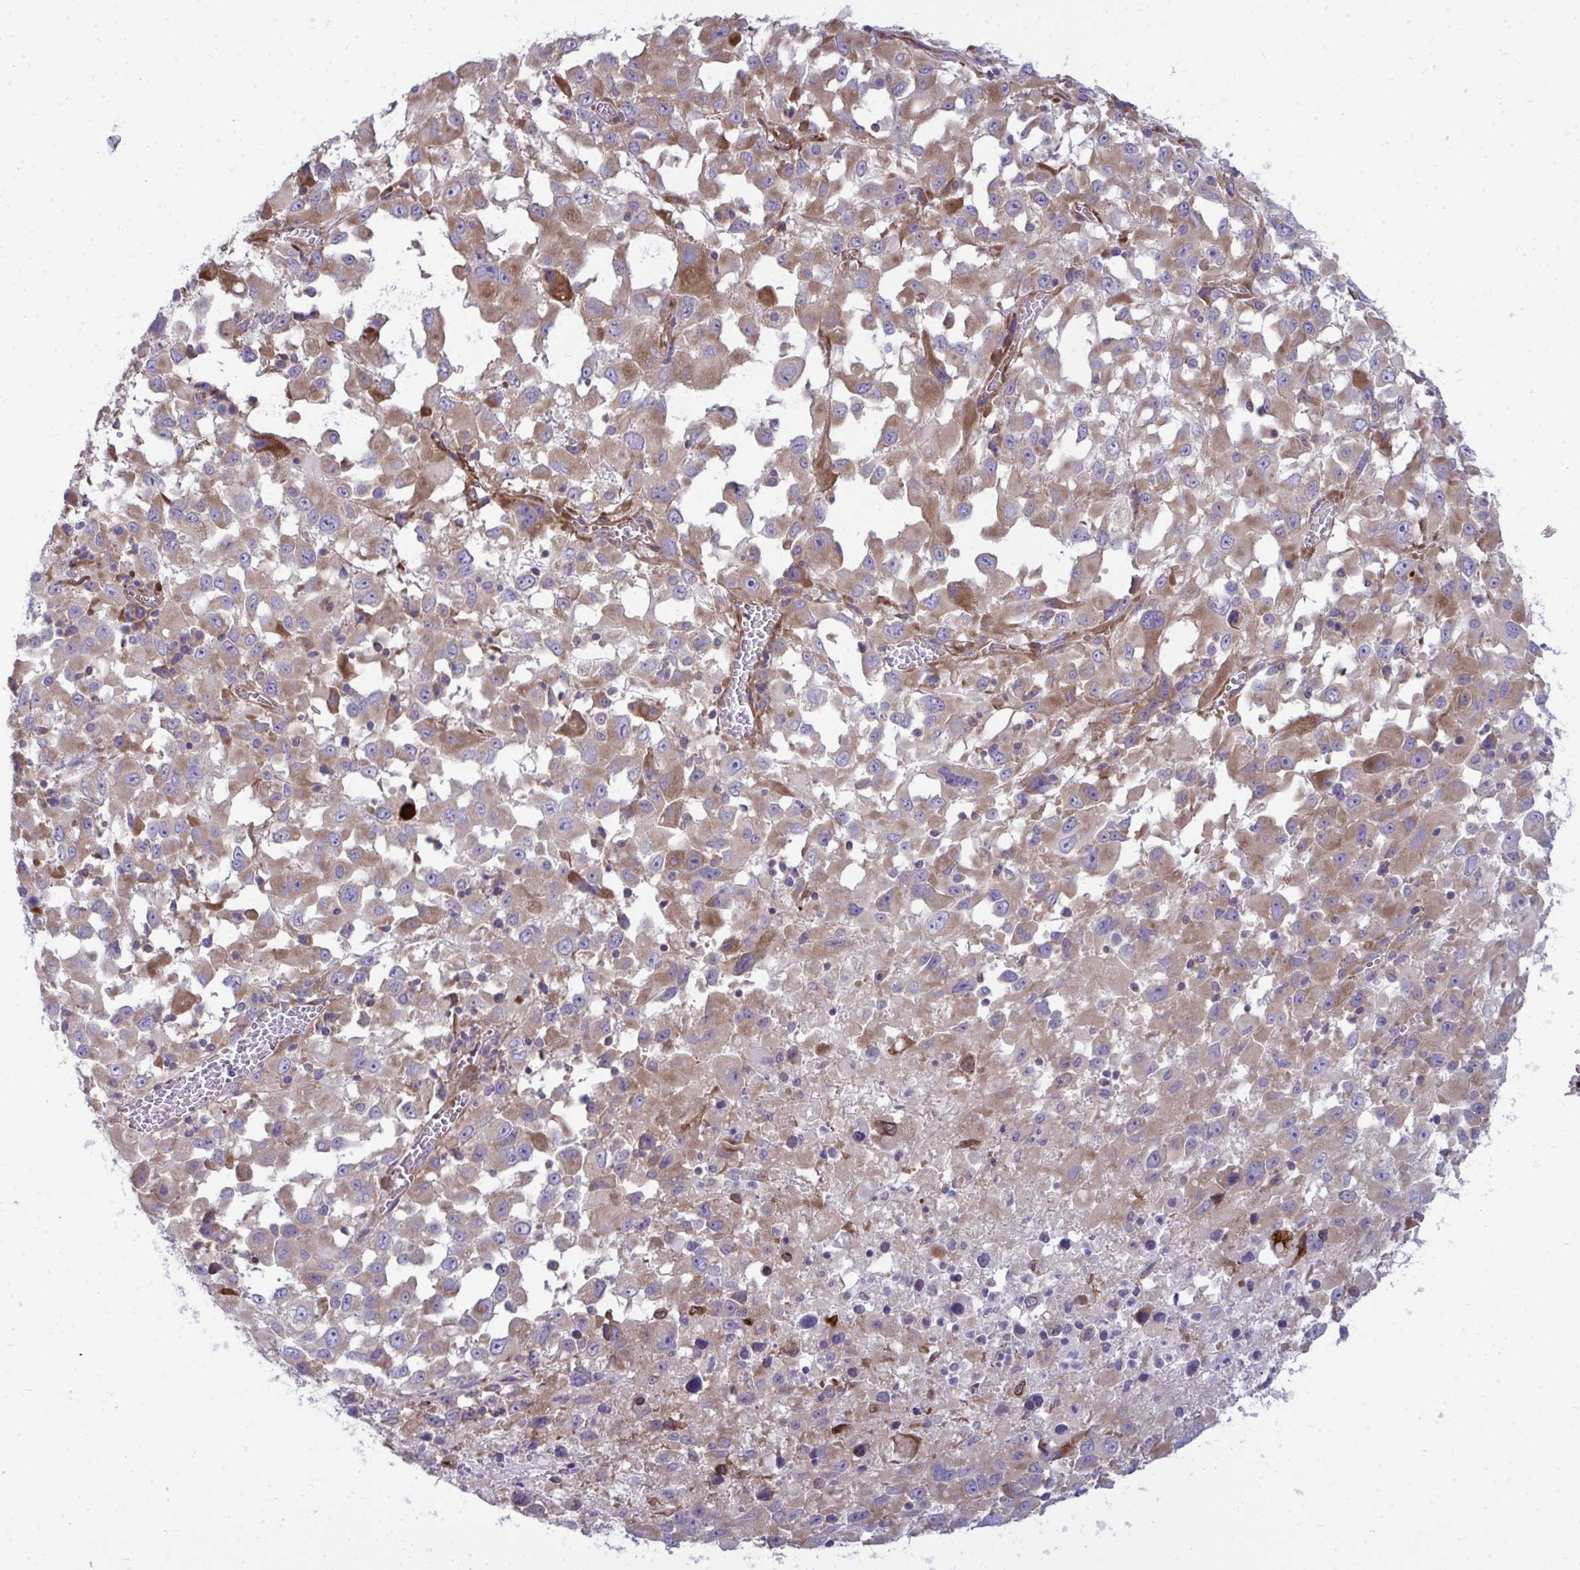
{"staining": {"intensity": "moderate", "quantity": ">75%", "location": "cytoplasmic/membranous"}, "tissue": "melanoma", "cell_type": "Tumor cells", "image_type": "cancer", "snomed": [{"axis": "morphology", "description": "Malignant melanoma, Metastatic site"}, {"axis": "topography", "description": "Soft tissue"}], "caption": "IHC of melanoma demonstrates medium levels of moderate cytoplasmic/membranous positivity in about >75% of tumor cells.", "gene": "GFPT2", "patient": {"sex": "male", "age": 50}}